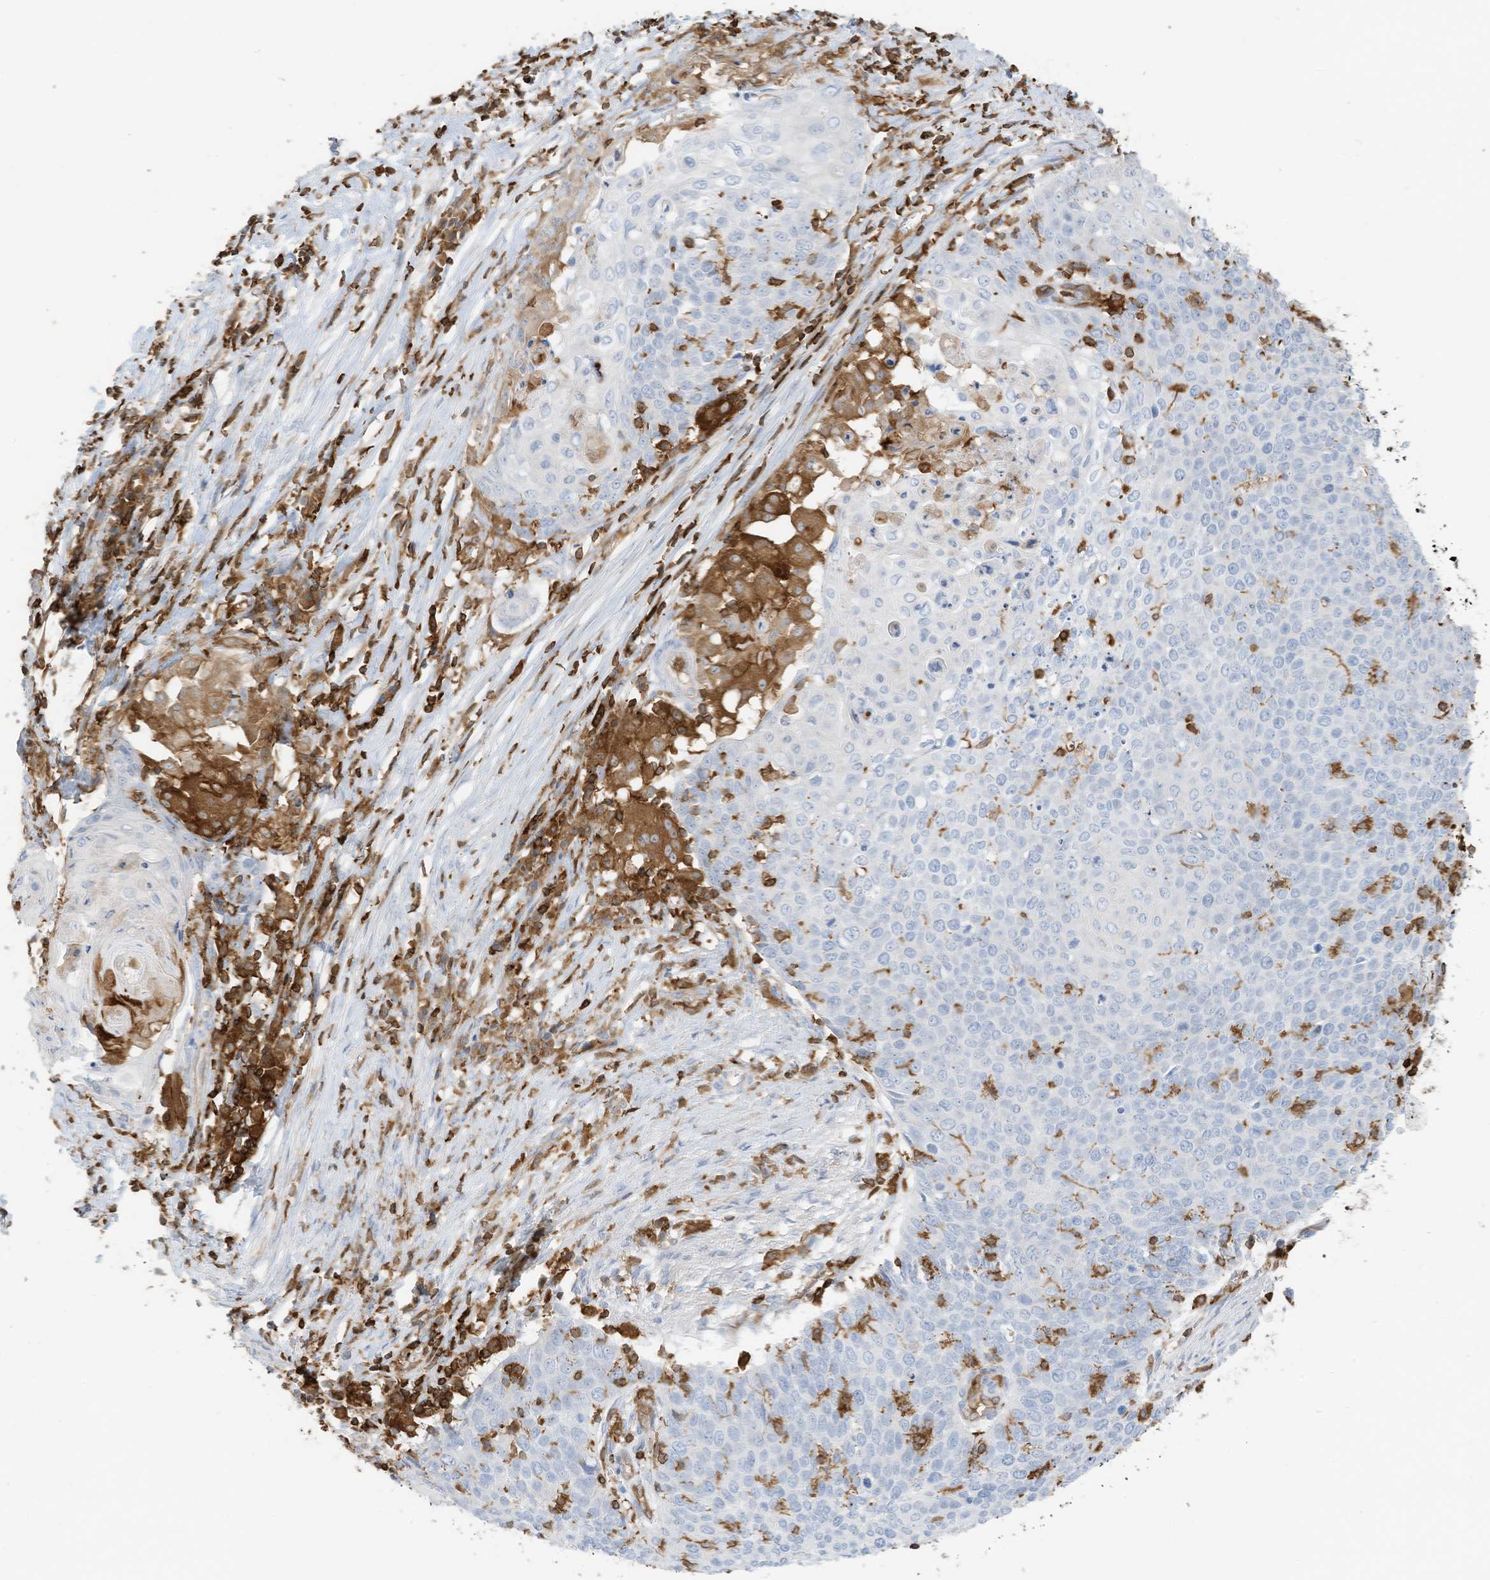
{"staining": {"intensity": "negative", "quantity": "none", "location": "none"}, "tissue": "cervical cancer", "cell_type": "Tumor cells", "image_type": "cancer", "snomed": [{"axis": "morphology", "description": "Squamous cell carcinoma, NOS"}, {"axis": "topography", "description": "Cervix"}], "caption": "The immunohistochemistry micrograph has no significant expression in tumor cells of cervical cancer tissue.", "gene": "ARHGAP25", "patient": {"sex": "female", "age": 39}}